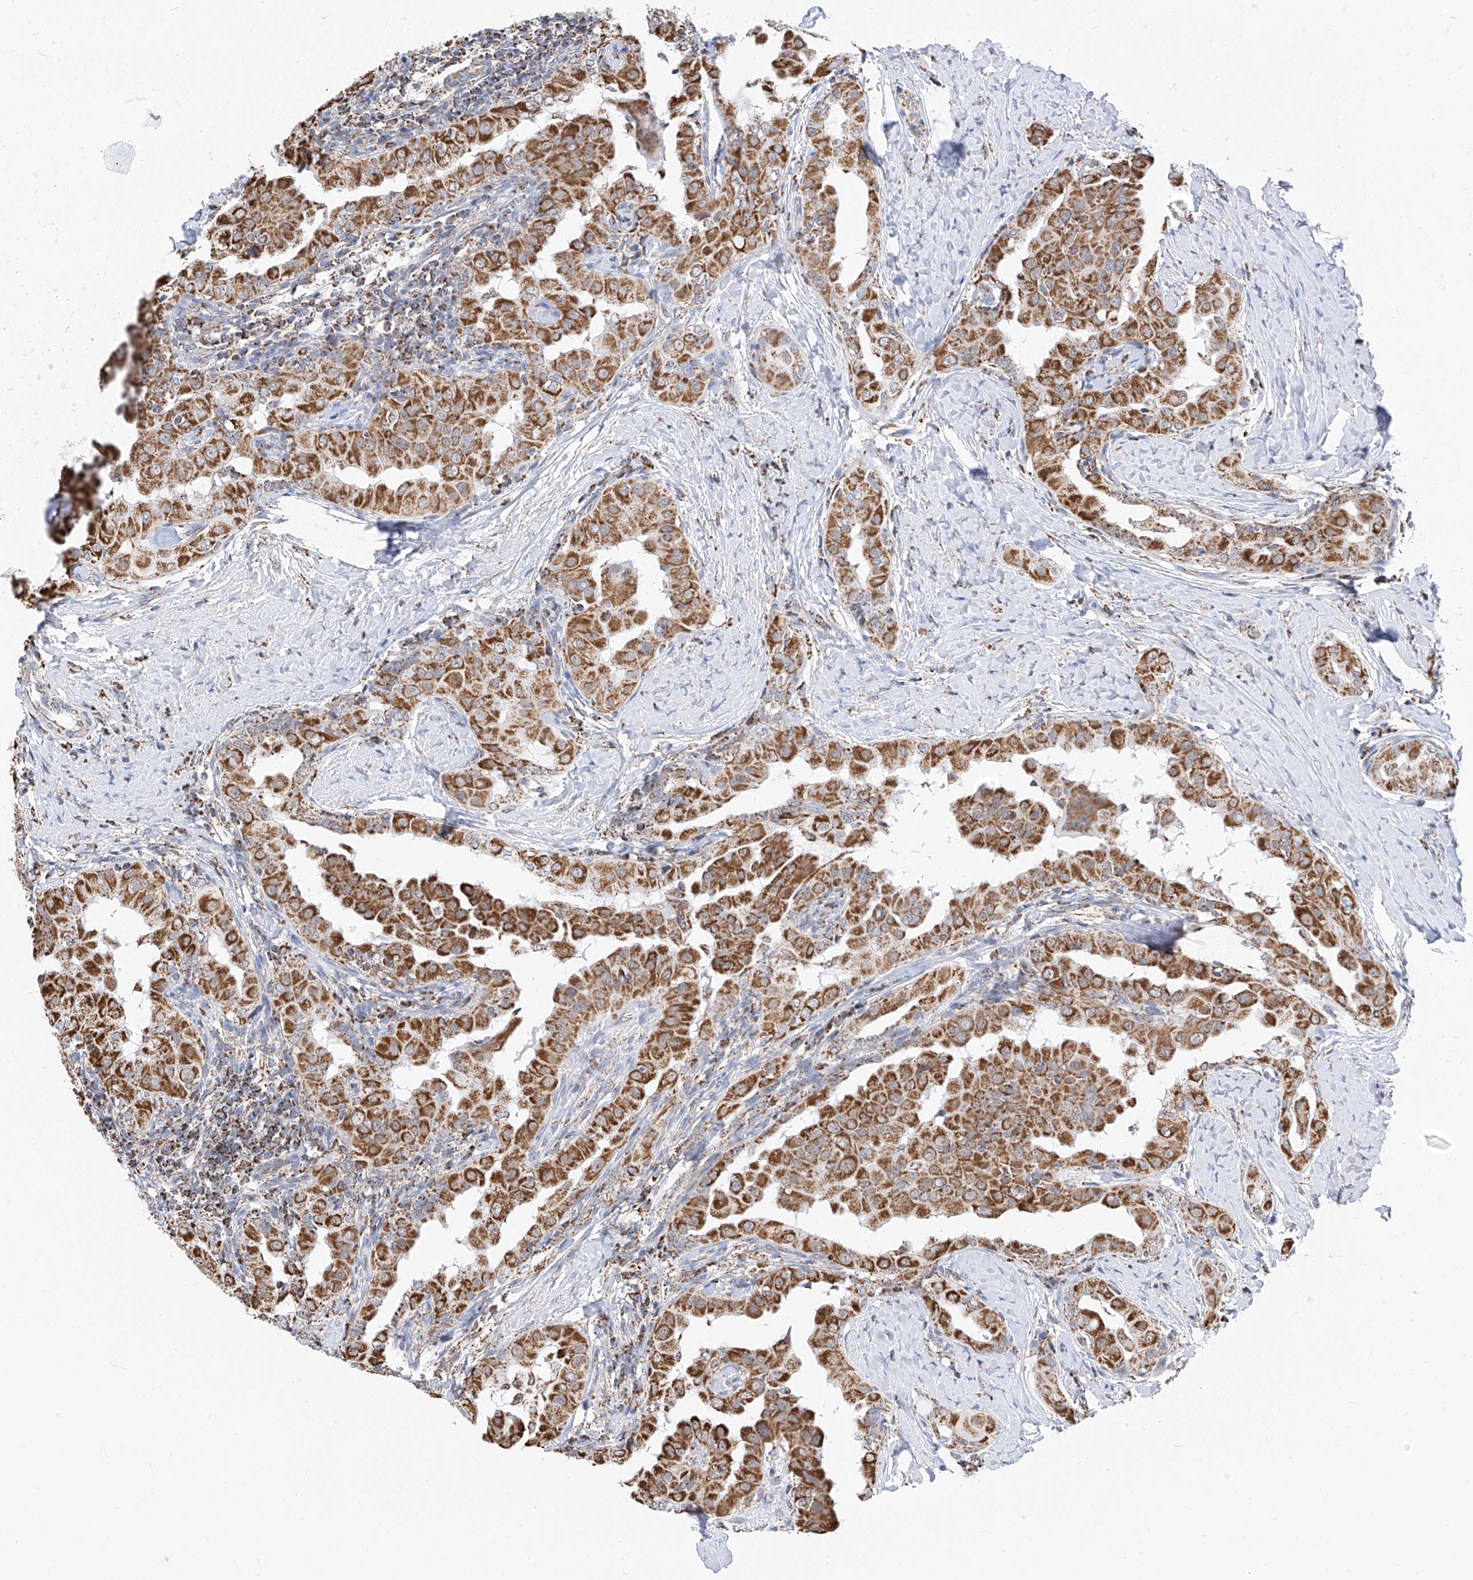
{"staining": {"intensity": "moderate", "quantity": ">75%", "location": "cytoplasmic/membranous"}, "tissue": "thyroid cancer", "cell_type": "Tumor cells", "image_type": "cancer", "snomed": [{"axis": "morphology", "description": "Papillary adenocarcinoma, NOS"}, {"axis": "topography", "description": "Thyroid gland"}], "caption": "Protein expression analysis of thyroid cancer (papillary adenocarcinoma) reveals moderate cytoplasmic/membranous staining in approximately >75% of tumor cells.", "gene": "NALCN", "patient": {"sex": "male", "age": 33}}